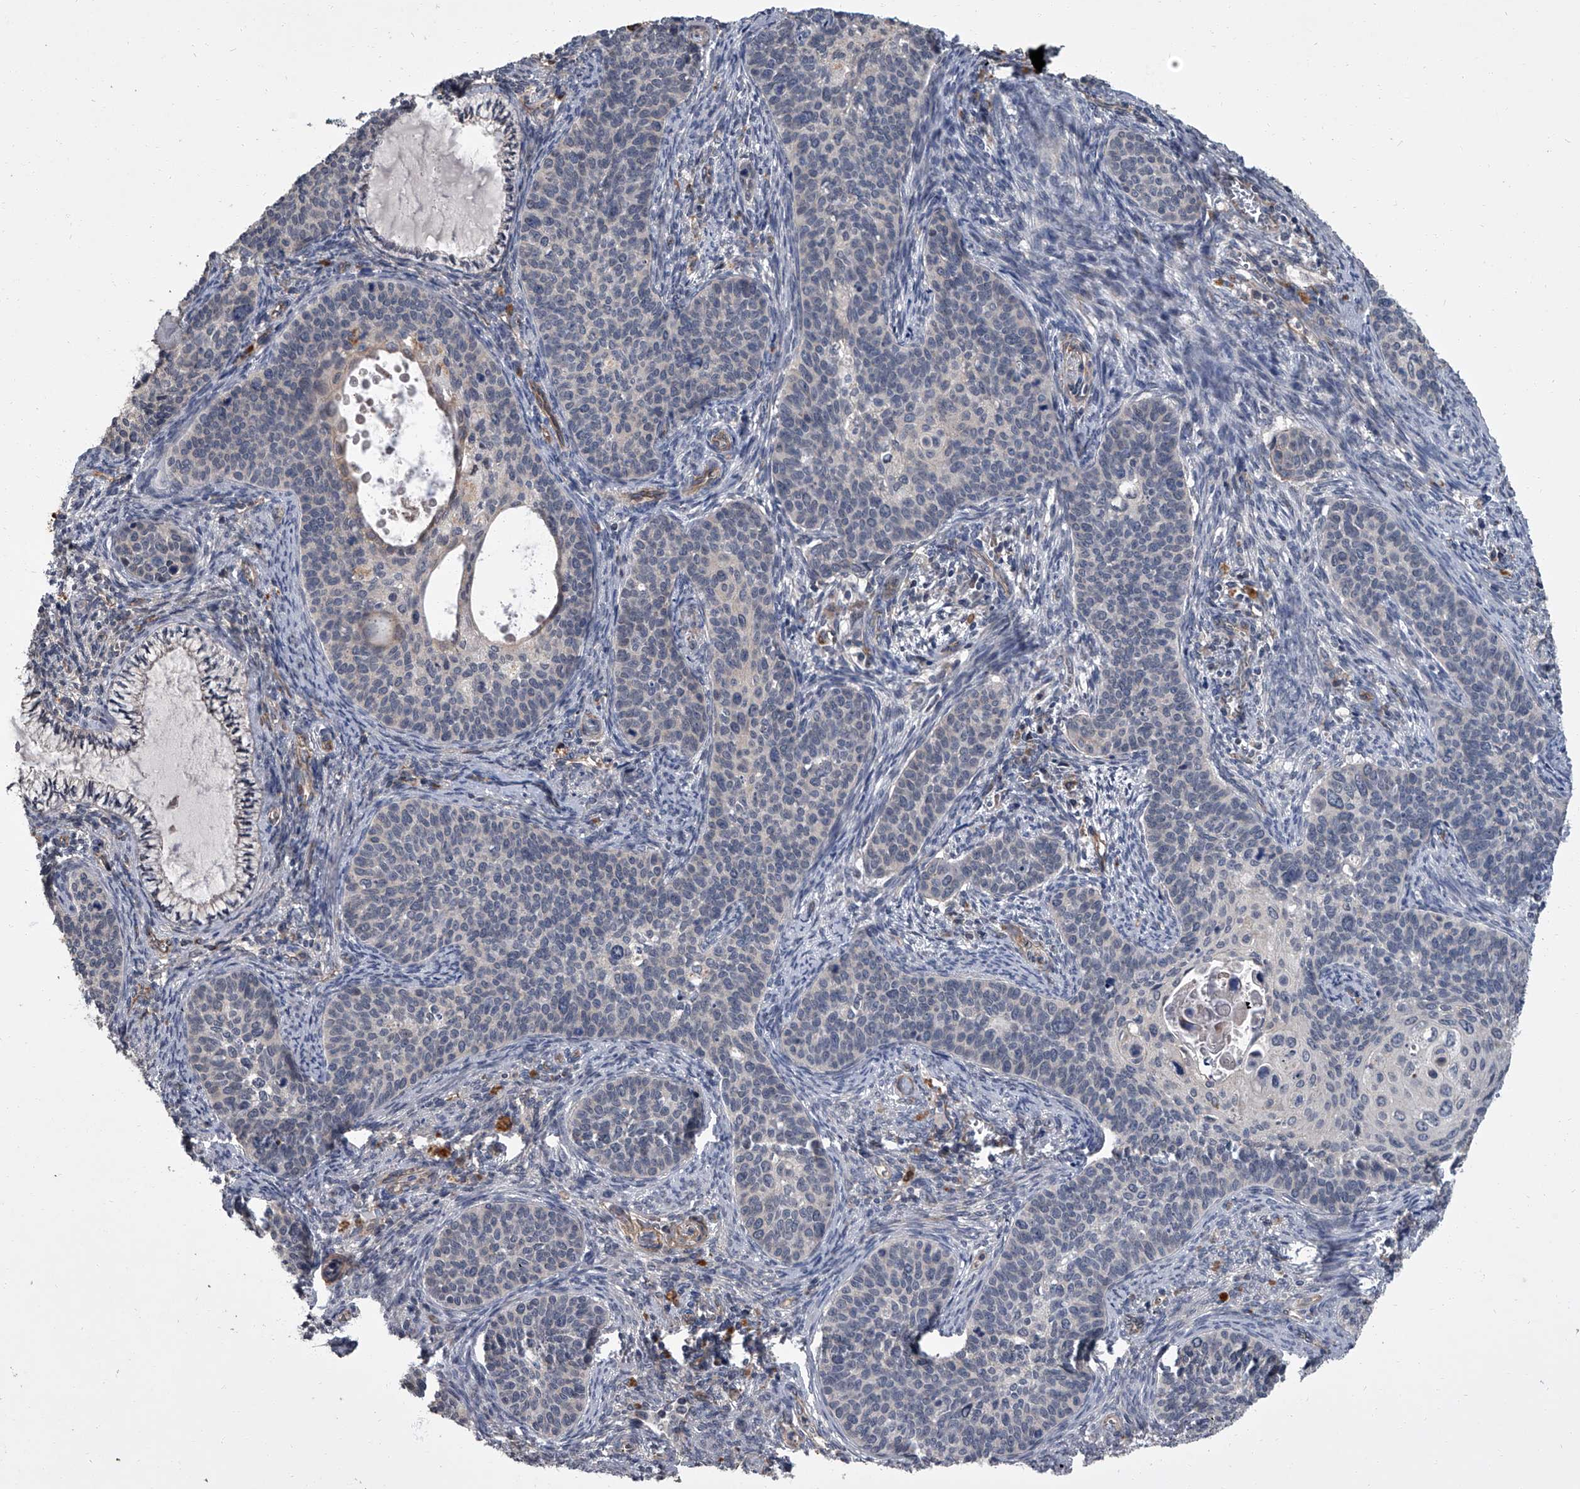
{"staining": {"intensity": "negative", "quantity": "none", "location": "none"}, "tissue": "cervical cancer", "cell_type": "Tumor cells", "image_type": "cancer", "snomed": [{"axis": "morphology", "description": "Squamous cell carcinoma, NOS"}, {"axis": "topography", "description": "Cervix"}], "caption": "A high-resolution photomicrograph shows immunohistochemistry (IHC) staining of cervical cancer, which shows no significant staining in tumor cells.", "gene": "SIRT4", "patient": {"sex": "female", "age": 33}}